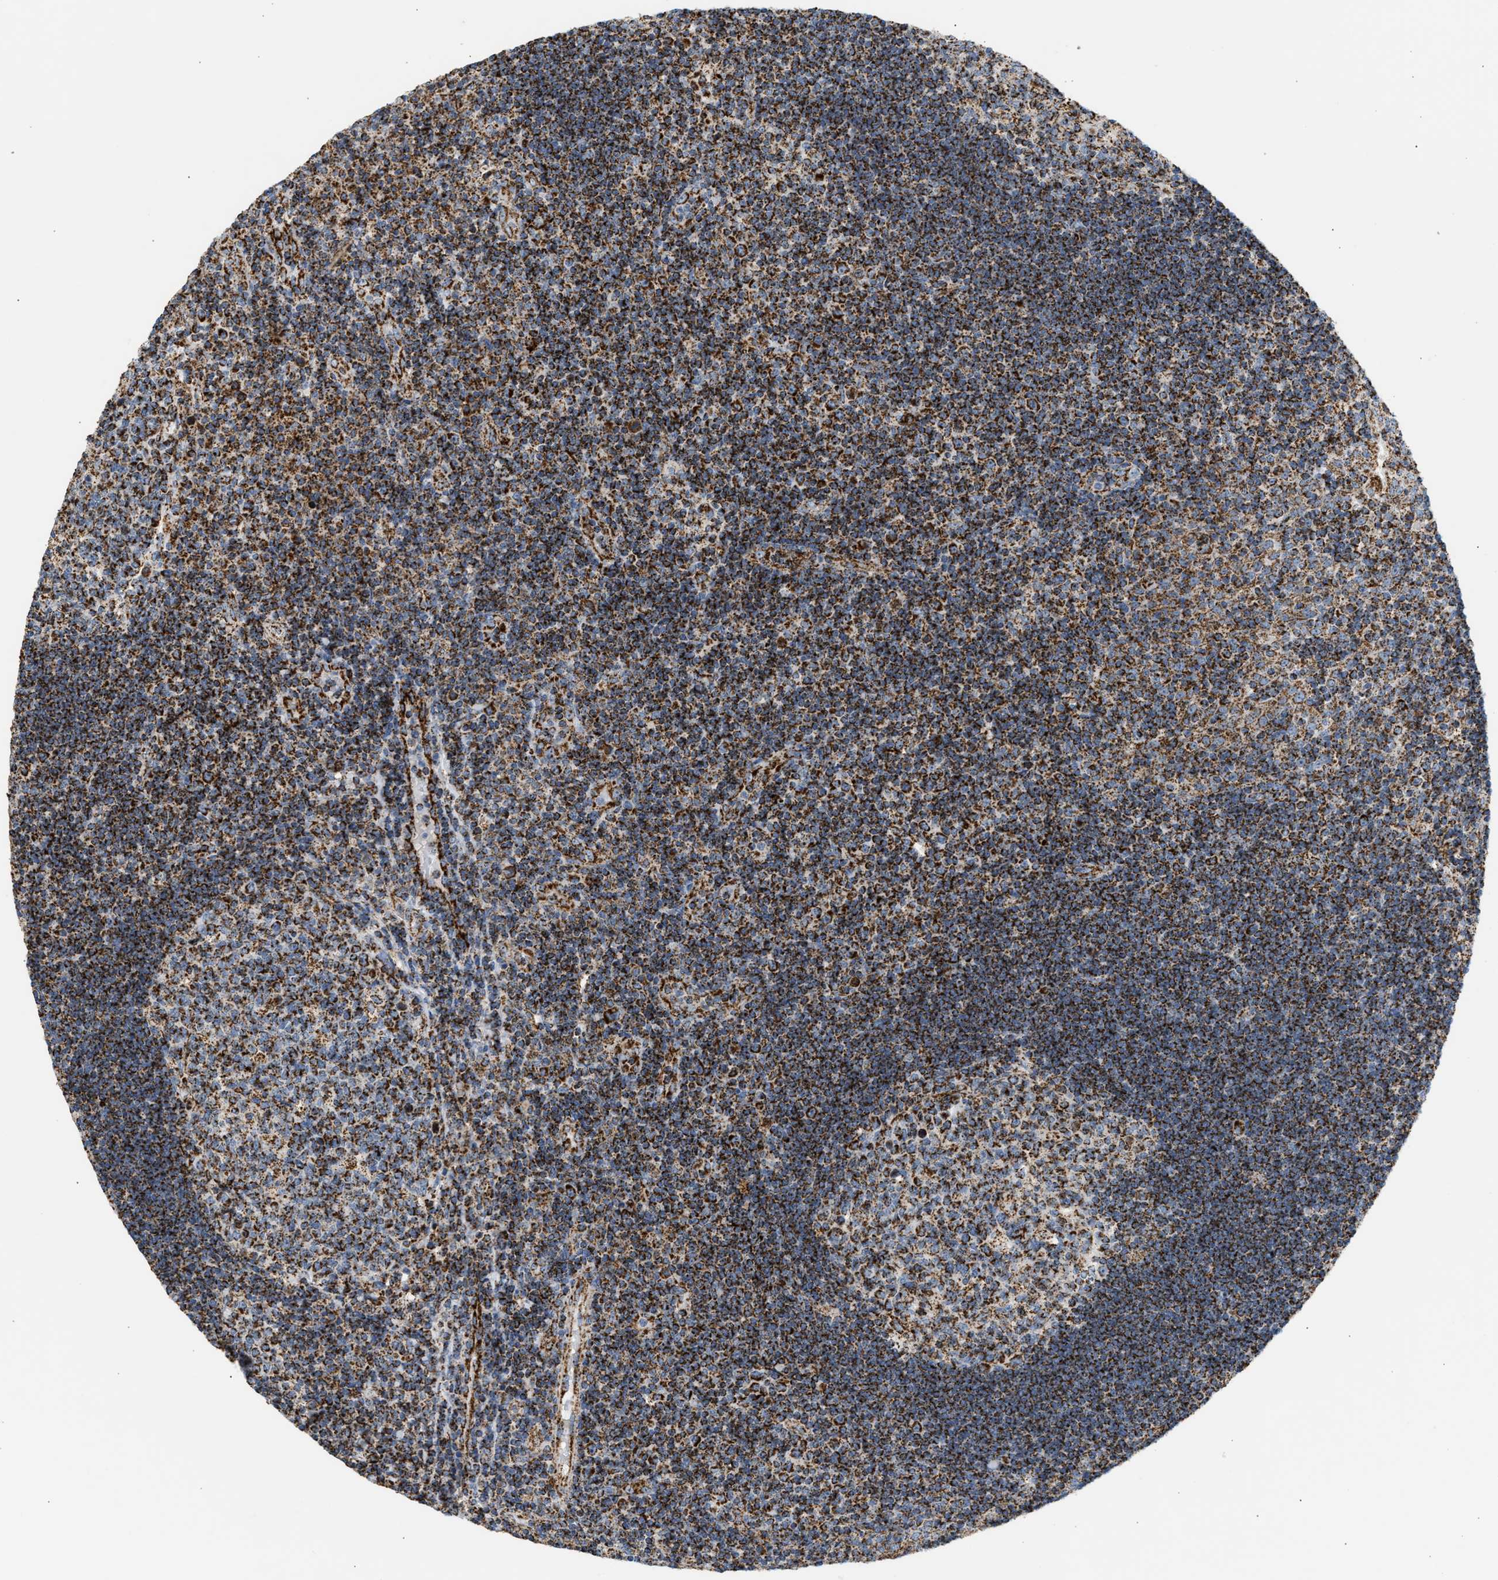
{"staining": {"intensity": "strong", "quantity": ">75%", "location": "cytoplasmic/membranous"}, "tissue": "tonsil", "cell_type": "Germinal center cells", "image_type": "normal", "snomed": [{"axis": "morphology", "description": "Normal tissue, NOS"}, {"axis": "topography", "description": "Tonsil"}], "caption": "An image of human tonsil stained for a protein displays strong cytoplasmic/membranous brown staining in germinal center cells. (Brightfield microscopy of DAB IHC at high magnification).", "gene": "OGDH", "patient": {"sex": "female", "age": 40}}